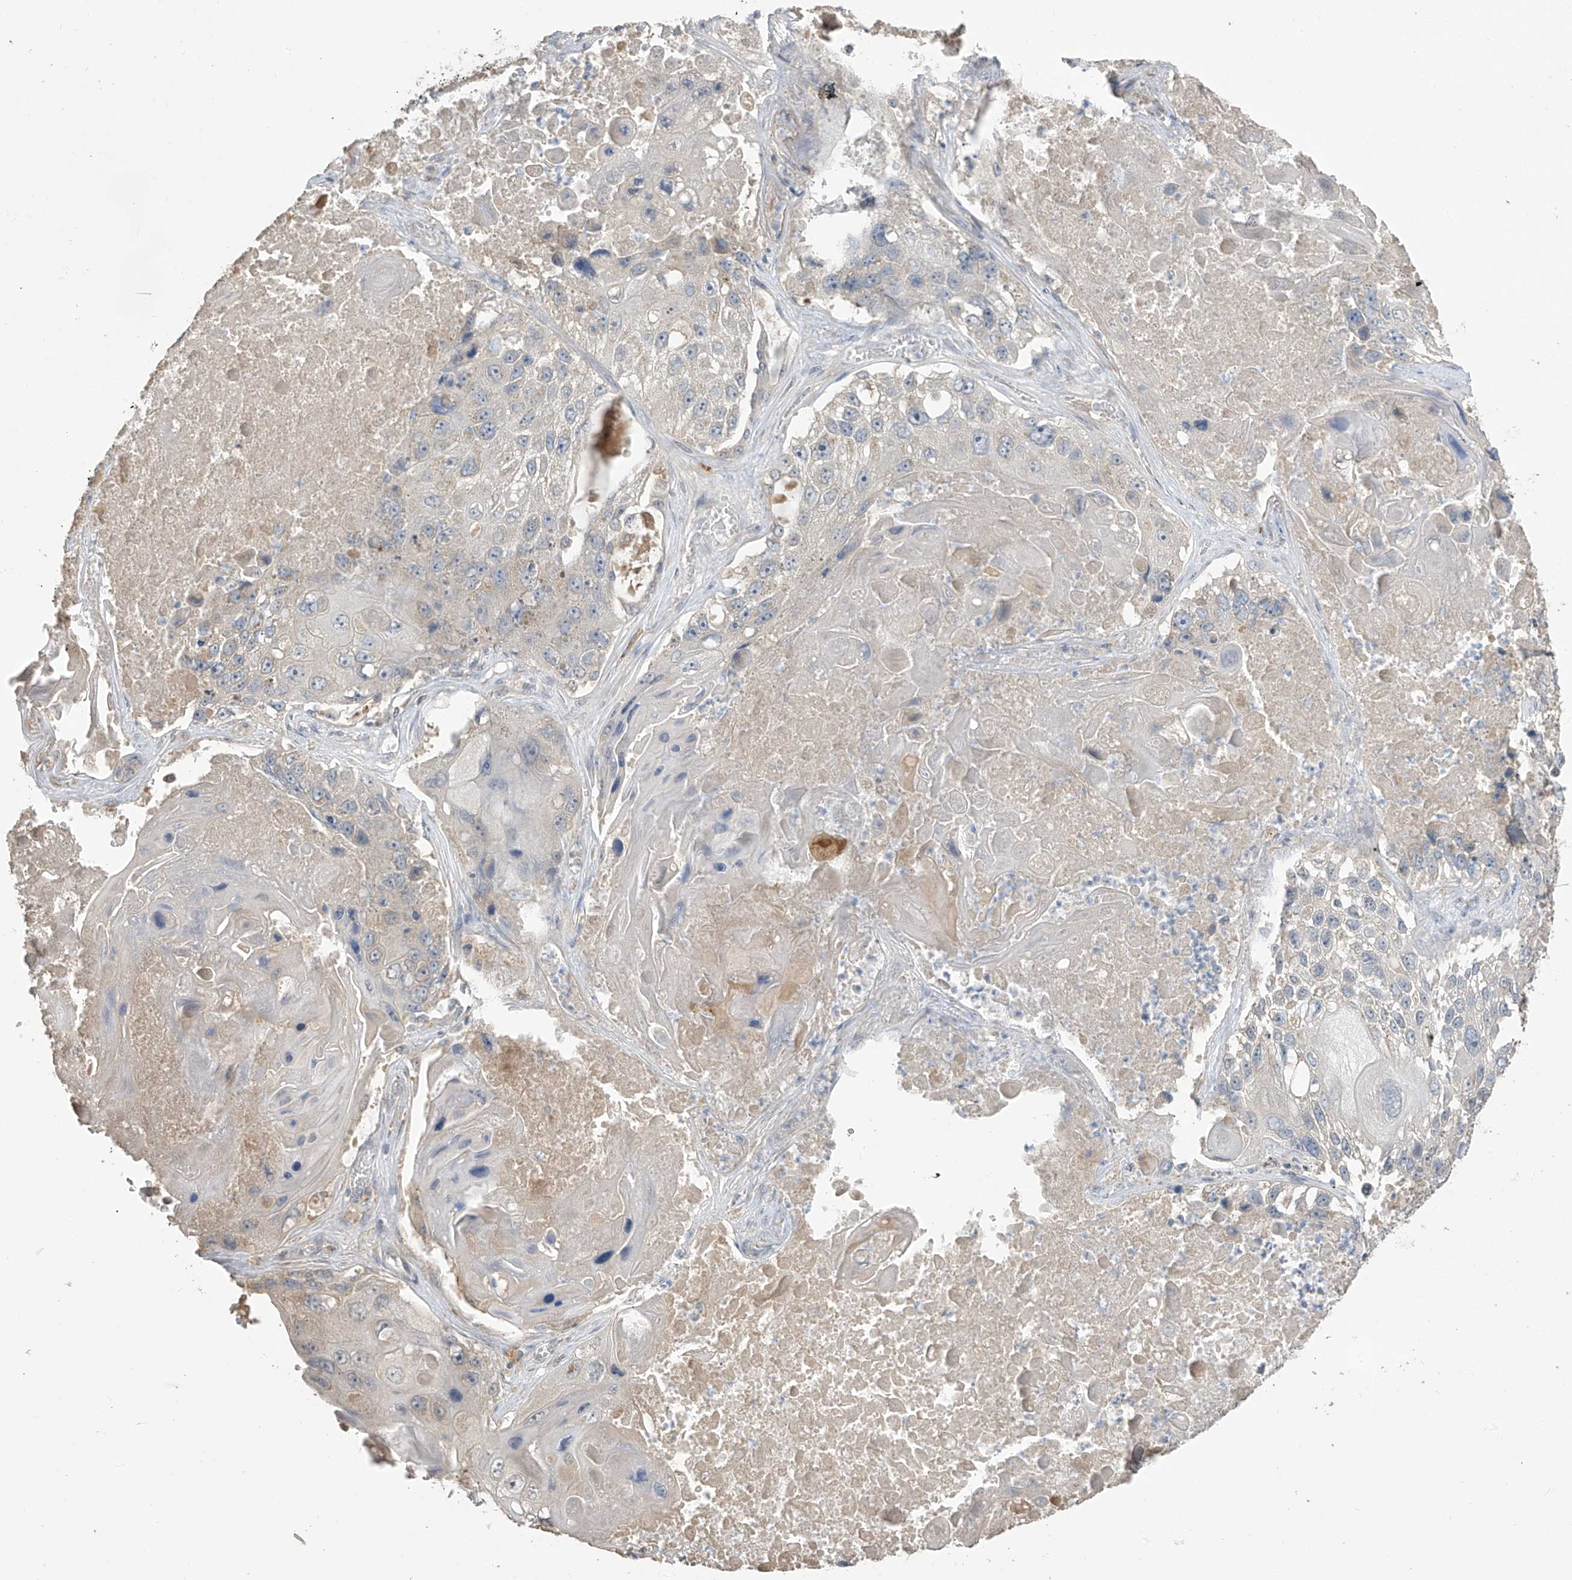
{"staining": {"intensity": "negative", "quantity": "none", "location": "none"}, "tissue": "lung cancer", "cell_type": "Tumor cells", "image_type": "cancer", "snomed": [{"axis": "morphology", "description": "Squamous cell carcinoma, NOS"}, {"axis": "topography", "description": "Lung"}], "caption": "Tumor cells are negative for protein expression in human squamous cell carcinoma (lung). (DAB immunohistochemistry with hematoxylin counter stain).", "gene": "SLFN14", "patient": {"sex": "male", "age": 61}}